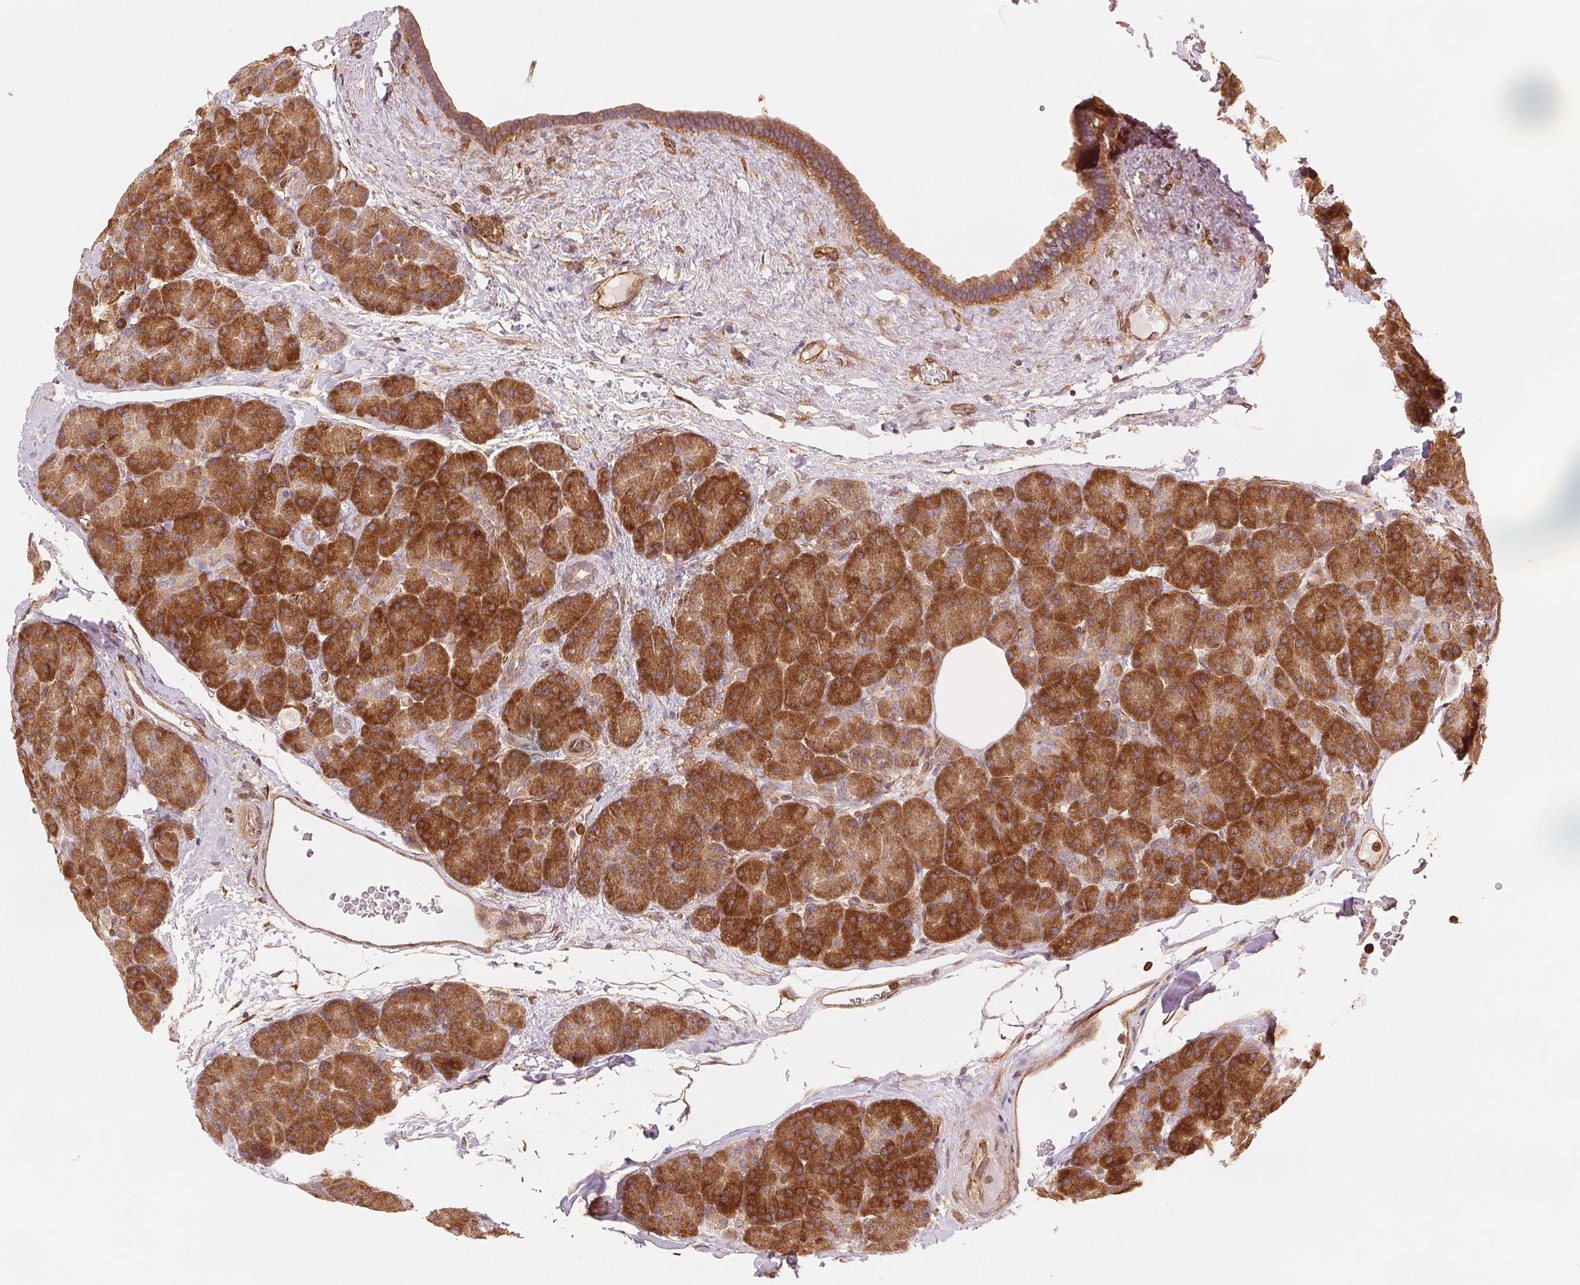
{"staining": {"intensity": "strong", "quantity": ">75%", "location": "cytoplasmic/membranous"}, "tissue": "pancreas", "cell_type": "Exocrine glandular cells", "image_type": "normal", "snomed": [{"axis": "morphology", "description": "Normal tissue, NOS"}, {"axis": "topography", "description": "Pancreas"}], "caption": "This photomicrograph exhibits immunohistochemistry staining of benign human pancreas, with high strong cytoplasmic/membranous positivity in about >75% of exocrine glandular cells.", "gene": "DIAPH2", "patient": {"sex": "male", "age": 57}}